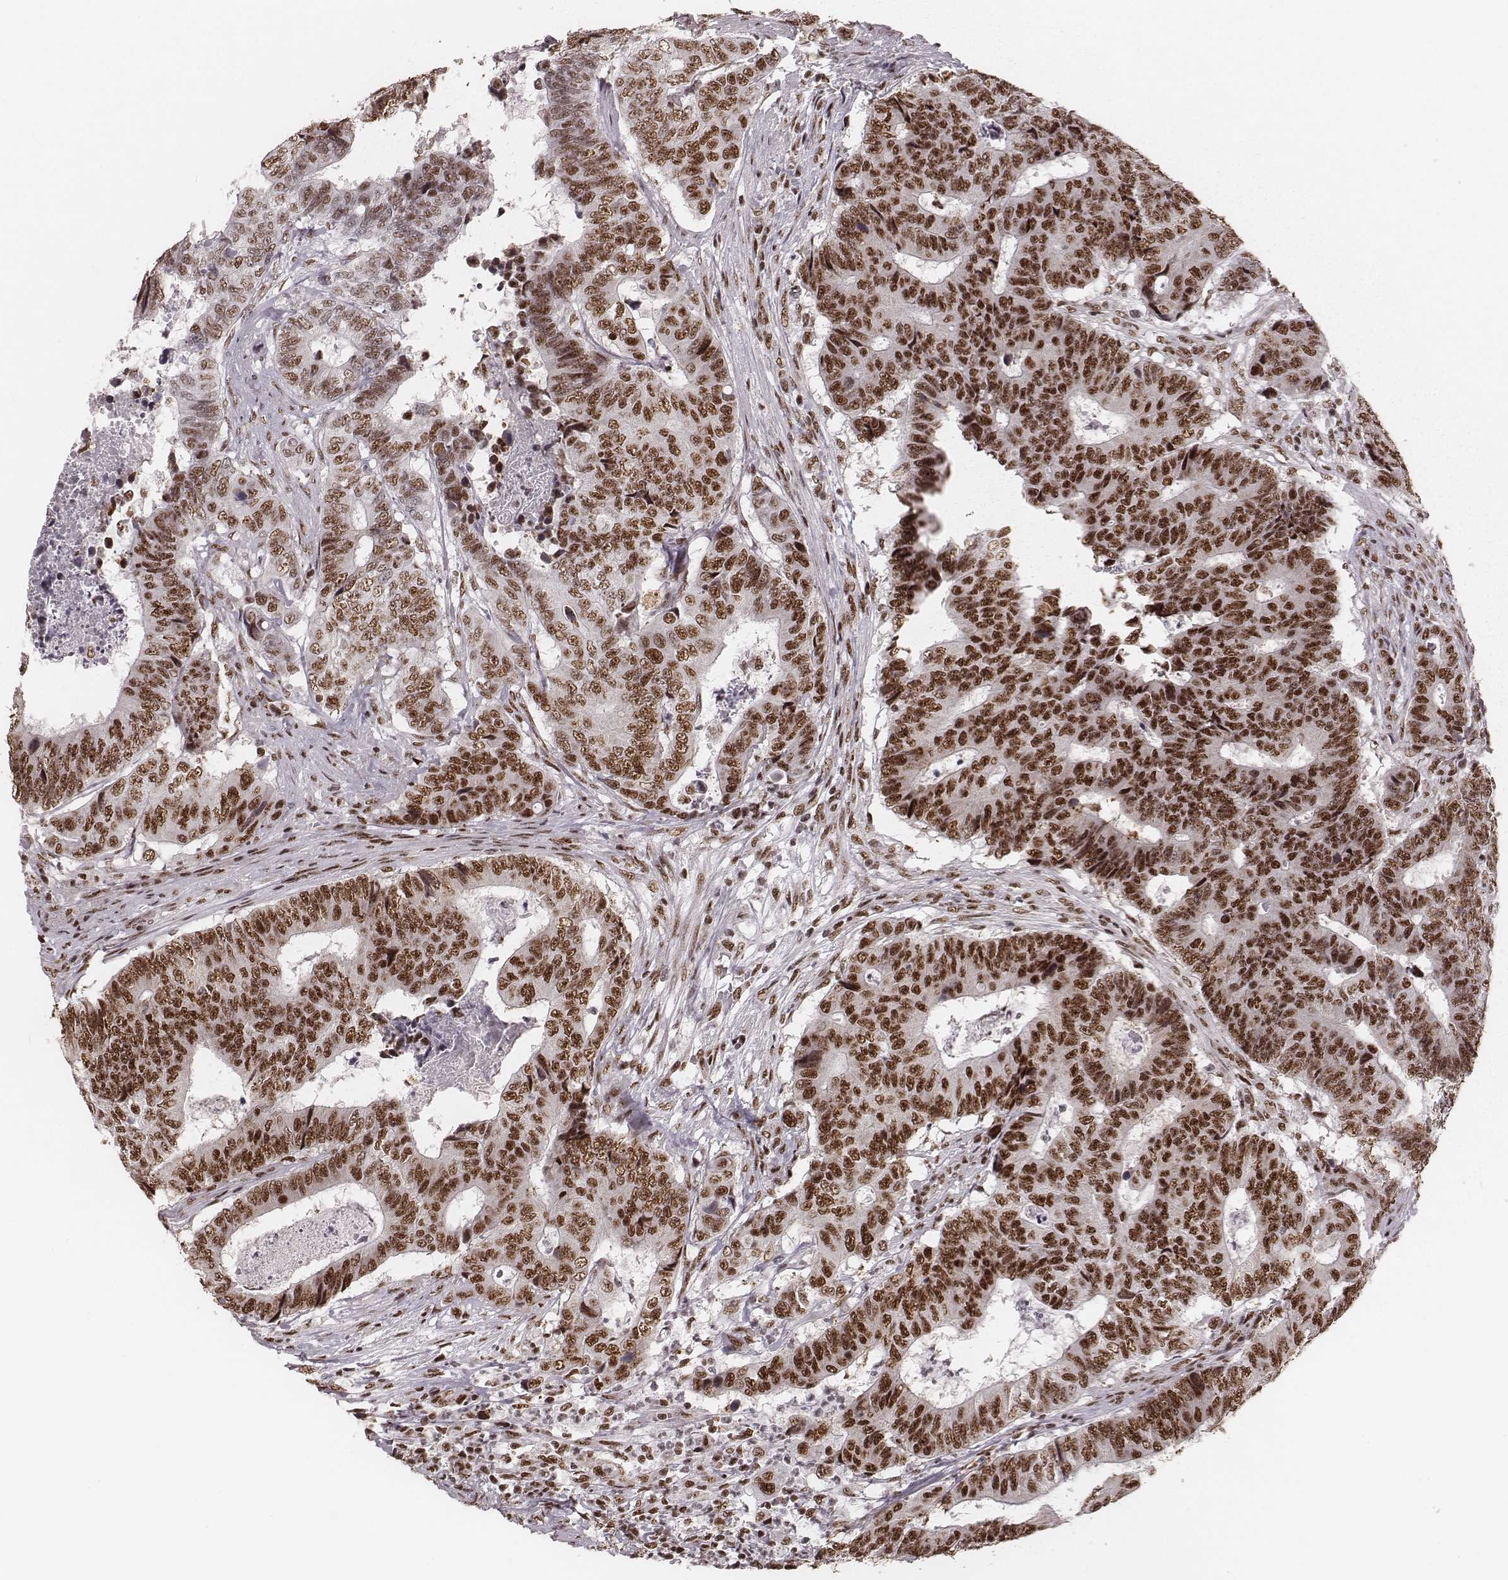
{"staining": {"intensity": "strong", "quantity": ">75%", "location": "nuclear"}, "tissue": "colorectal cancer", "cell_type": "Tumor cells", "image_type": "cancer", "snomed": [{"axis": "morphology", "description": "Adenocarcinoma, NOS"}, {"axis": "topography", "description": "Colon"}], "caption": "The immunohistochemical stain highlights strong nuclear staining in tumor cells of colorectal cancer (adenocarcinoma) tissue. (brown staining indicates protein expression, while blue staining denotes nuclei).", "gene": "LUC7L", "patient": {"sex": "female", "age": 48}}